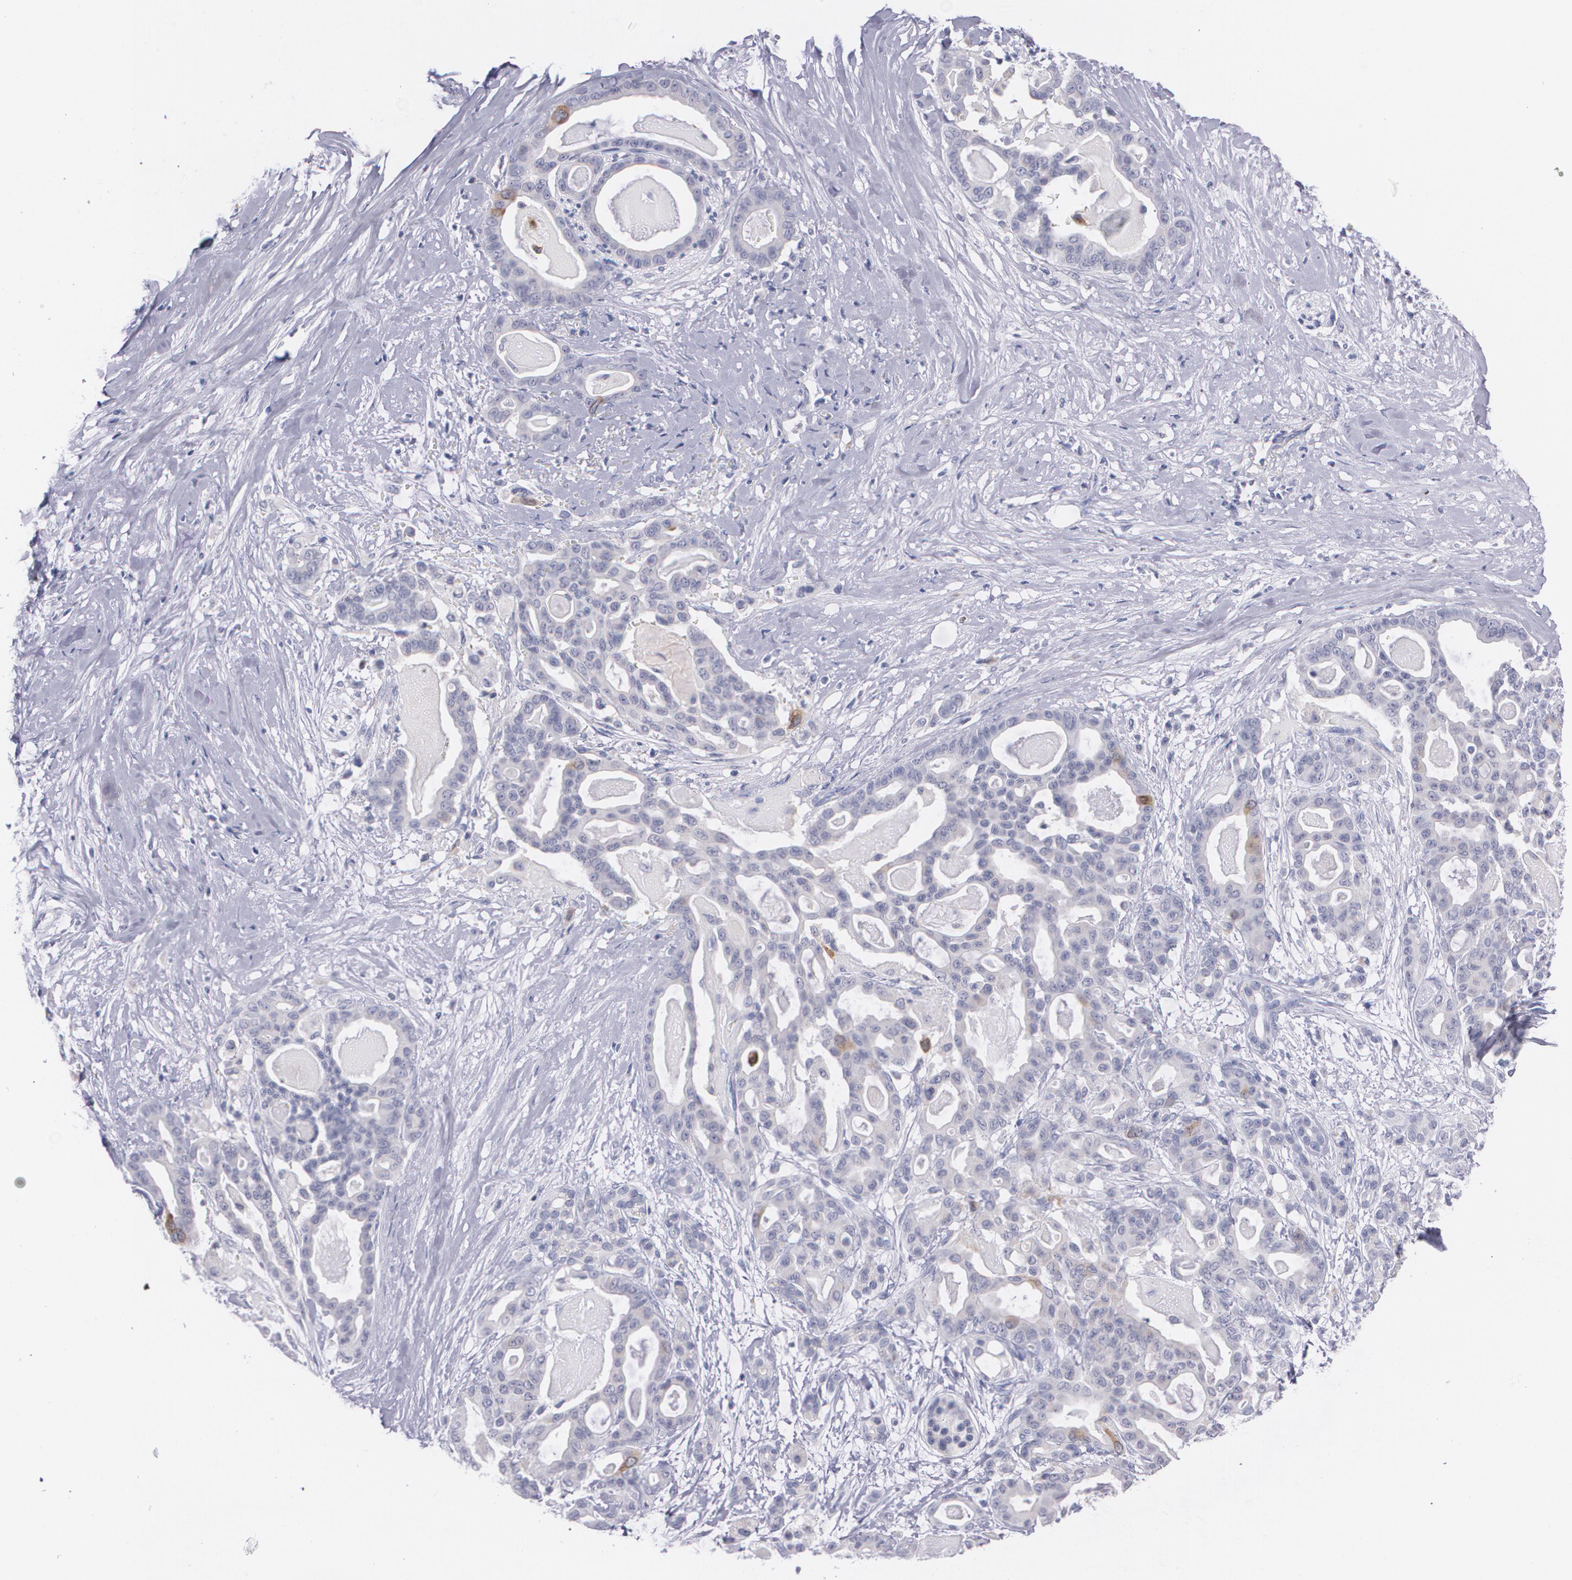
{"staining": {"intensity": "moderate", "quantity": "<25%", "location": "cytoplasmic/membranous"}, "tissue": "pancreatic cancer", "cell_type": "Tumor cells", "image_type": "cancer", "snomed": [{"axis": "morphology", "description": "Adenocarcinoma, NOS"}, {"axis": "topography", "description": "Pancreas"}], "caption": "A low amount of moderate cytoplasmic/membranous expression is appreciated in about <25% of tumor cells in pancreatic adenocarcinoma tissue. The staining is performed using DAB brown chromogen to label protein expression. The nuclei are counter-stained blue using hematoxylin.", "gene": "HMMR", "patient": {"sex": "male", "age": 63}}